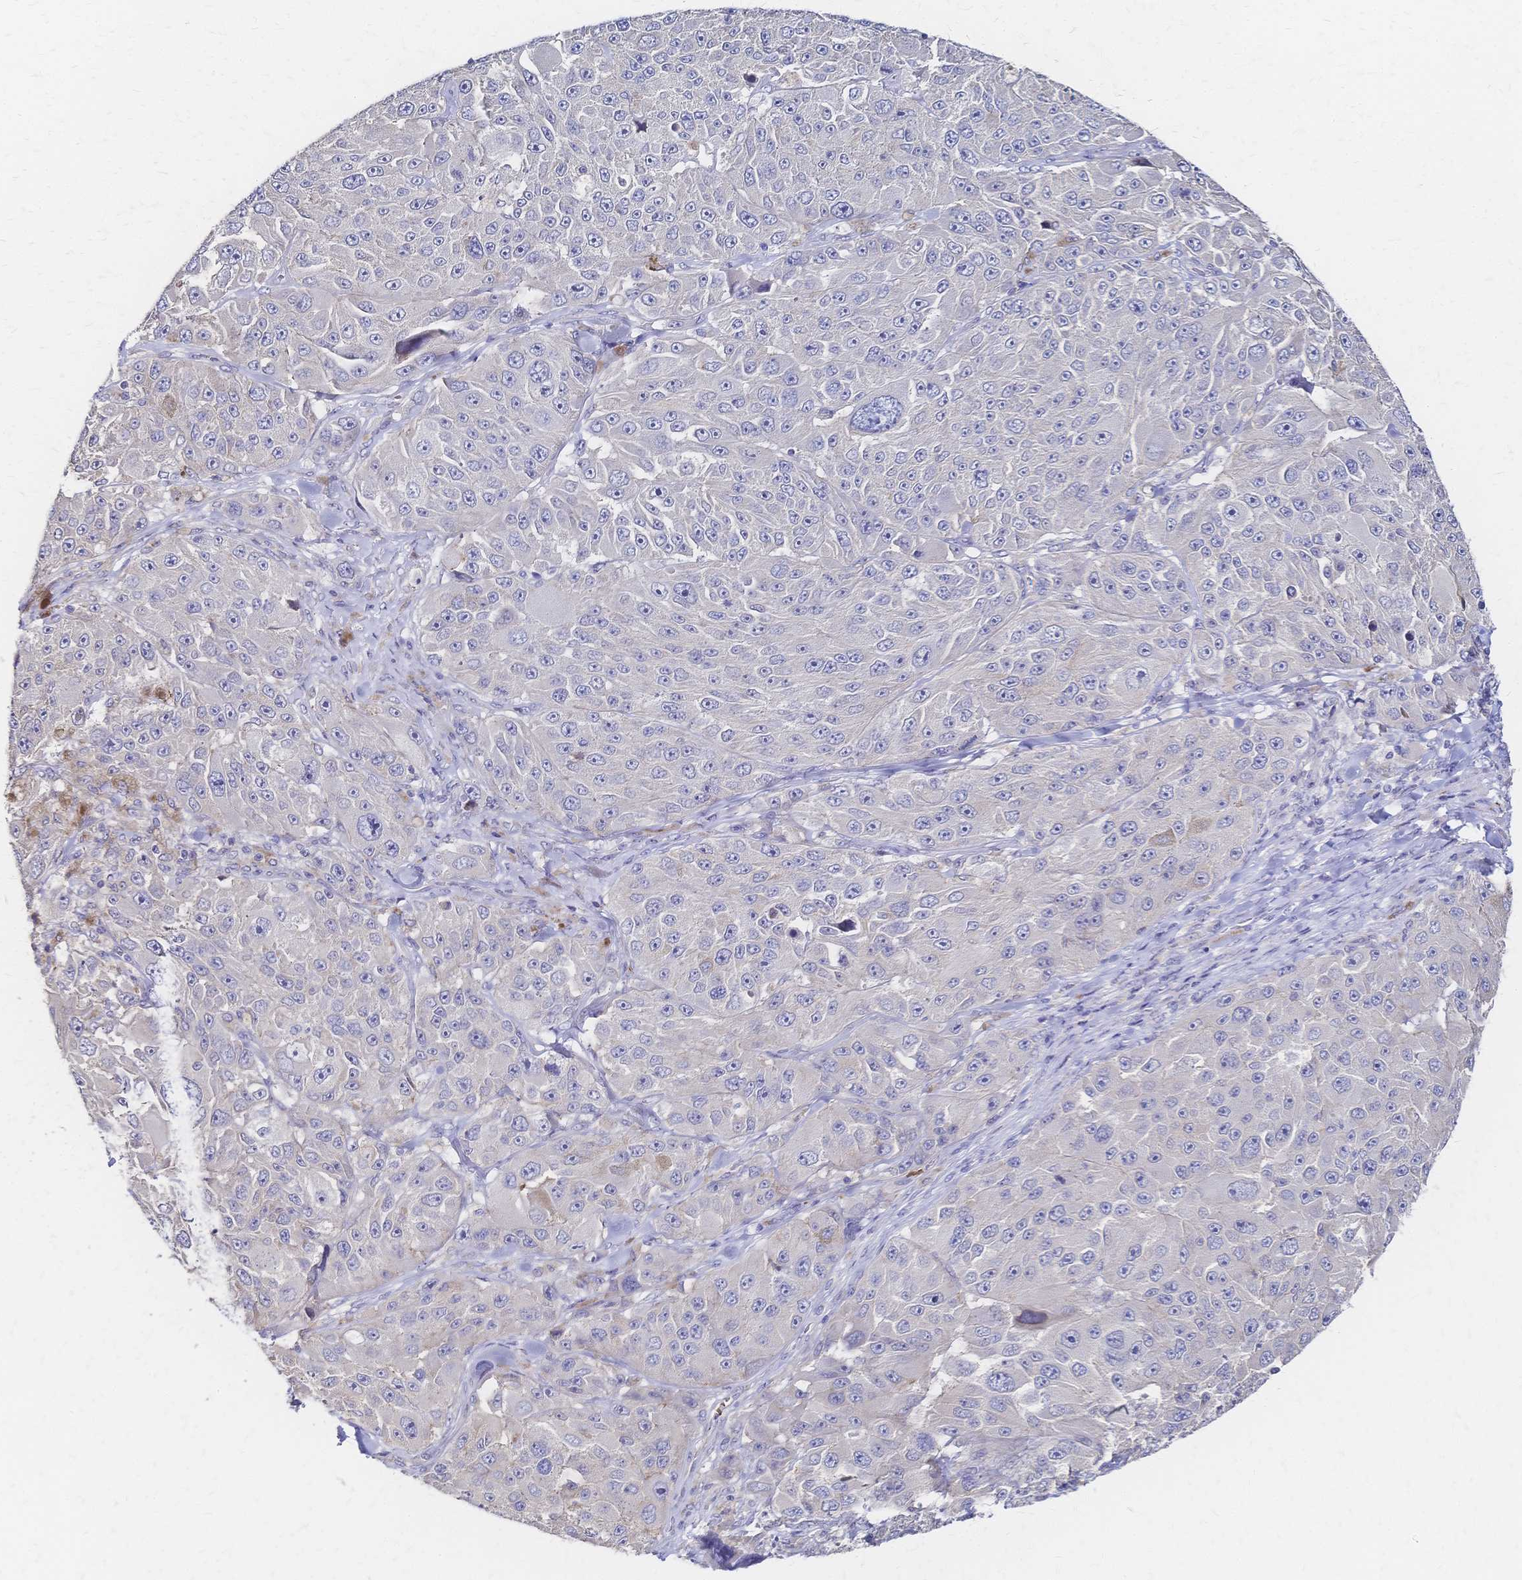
{"staining": {"intensity": "negative", "quantity": "none", "location": "none"}, "tissue": "melanoma", "cell_type": "Tumor cells", "image_type": "cancer", "snomed": [{"axis": "morphology", "description": "Malignant melanoma, Metastatic site"}, {"axis": "topography", "description": "Lymph node"}], "caption": "A histopathology image of malignant melanoma (metastatic site) stained for a protein displays no brown staining in tumor cells.", "gene": "SLC5A1", "patient": {"sex": "male", "age": 62}}